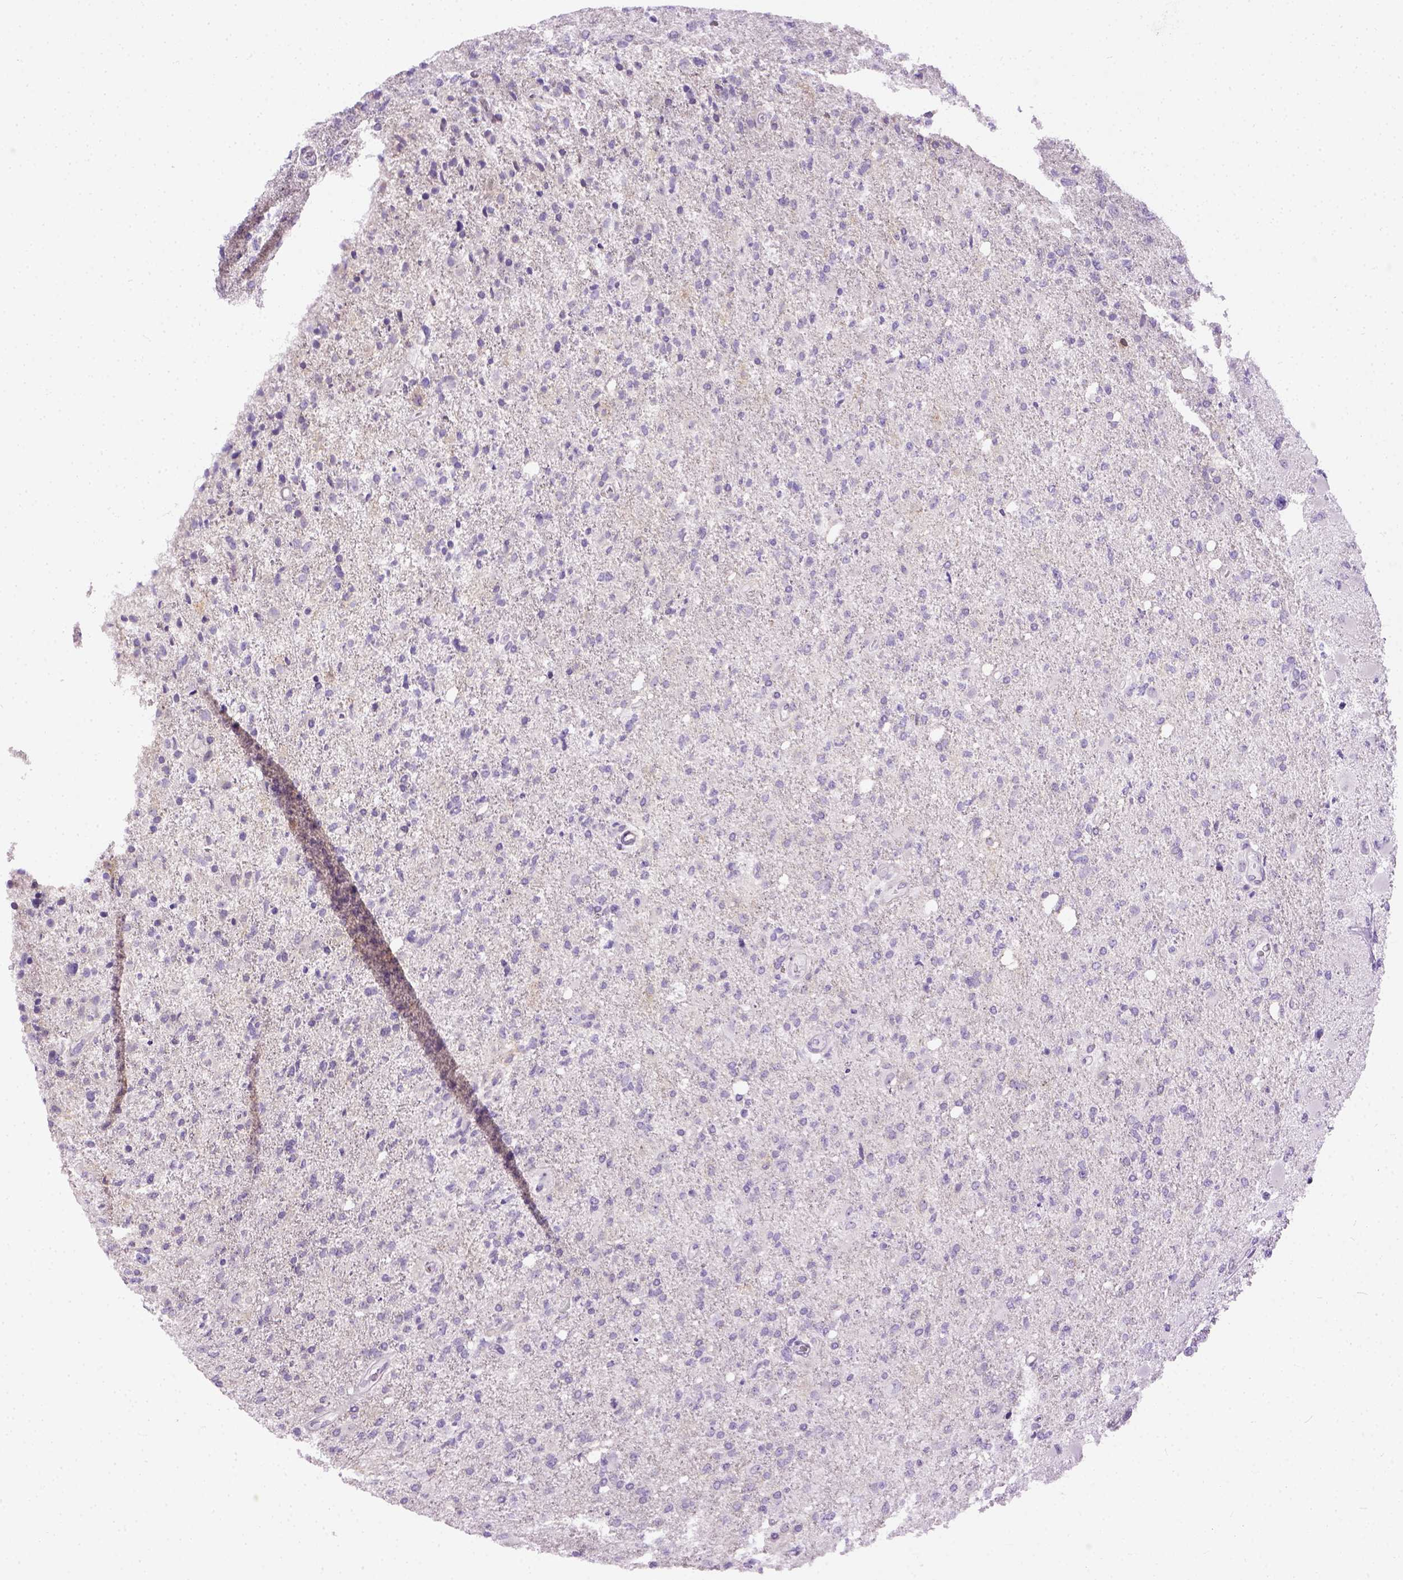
{"staining": {"intensity": "negative", "quantity": "none", "location": "none"}, "tissue": "glioma", "cell_type": "Tumor cells", "image_type": "cancer", "snomed": [{"axis": "morphology", "description": "Glioma, malignant, High grade"}, {"axis": "topography", "description": "Cerebral cortex"}], "caption": "A high-resolution image shows immunohistochemistry staining of malignant glioma (high-grade), which demonstrates no significant staining in tumor cells.", "gene": "FAM184B", "patient": {"sex": "male", "age": 70}}